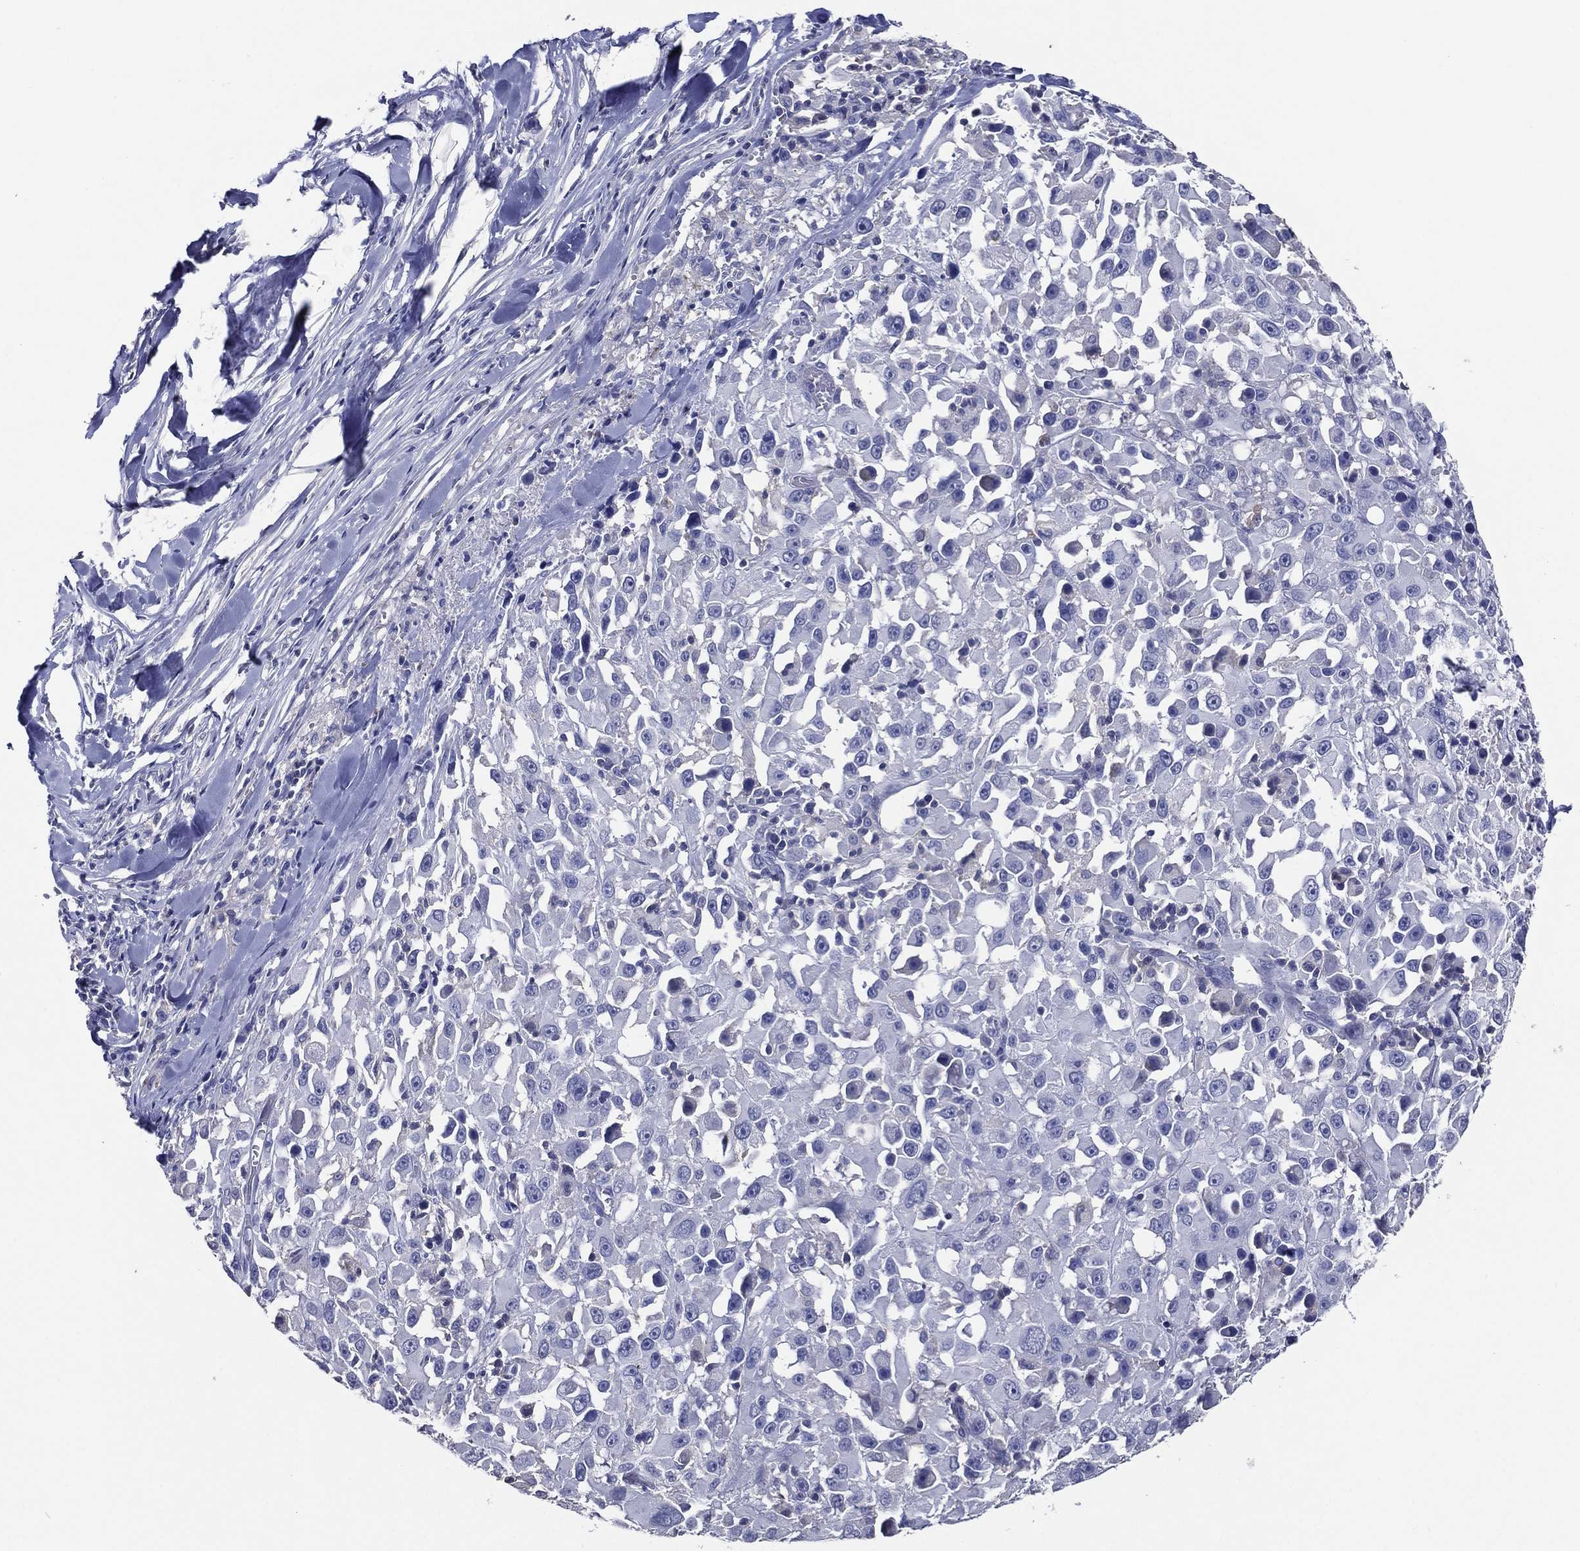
{"staining": {"intensity": "negative", "quantity": "none", "location": "none"}, "tissue": "melanoma", "cell_type": "Tumor cells", "image_type": "cancer", "snomed": [{"axis": "morphology", "description": "Malignant melanoma, Metastatic site"}, {"axis": "topography", "description": "Lymph node"}], "caption": "This is a image of IHC staining of melanoma, which shows no positivity in tumor cells. Nuclei are stained in blue.", "gene": "TFAP2A", "patient": {"sex": "male", "age": 50}}